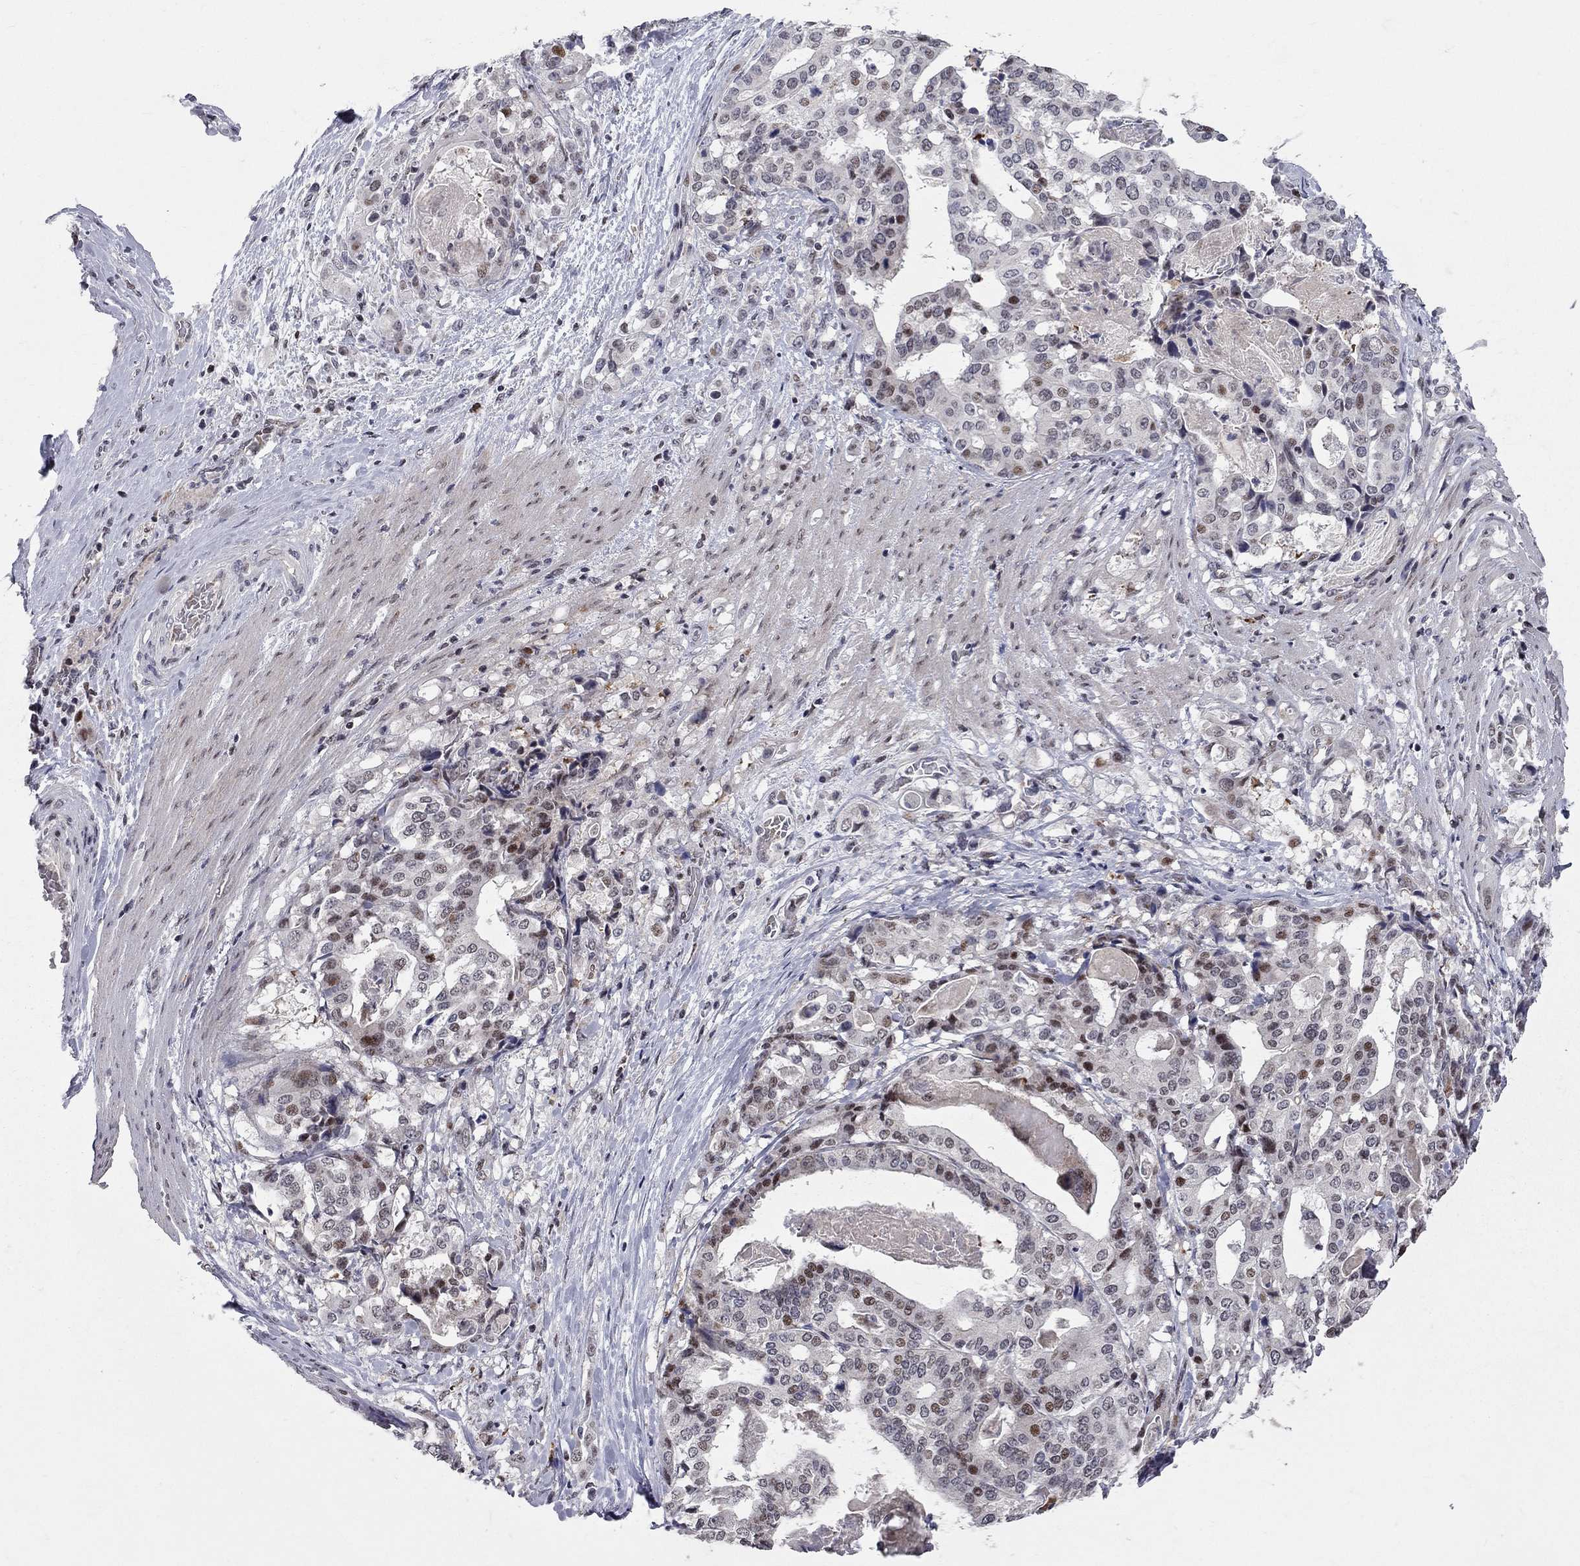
{"staining": {"intensity": "moderate", "quantity": "<25%", "location": "nuclear"}, "tissue": "stomach cancer", "cell_type": "Tumor cells", "image_type": "cancer", "snomed": [{"axis": "morphology", "description": "Adenocarcinoma, NOS"}, {"axis": "topography", "description": "Stomach"}], "caption": "Immunohistochemistry (DAB (3,3'-diaminobenzidine)) staining of stomach cancer (adenocarcinoma) shows moderate nuclear protein positivity in approximately <25% of tumor cells.", "gene": "HDAC3", "patient": {"sex": "male", "age": 48}}